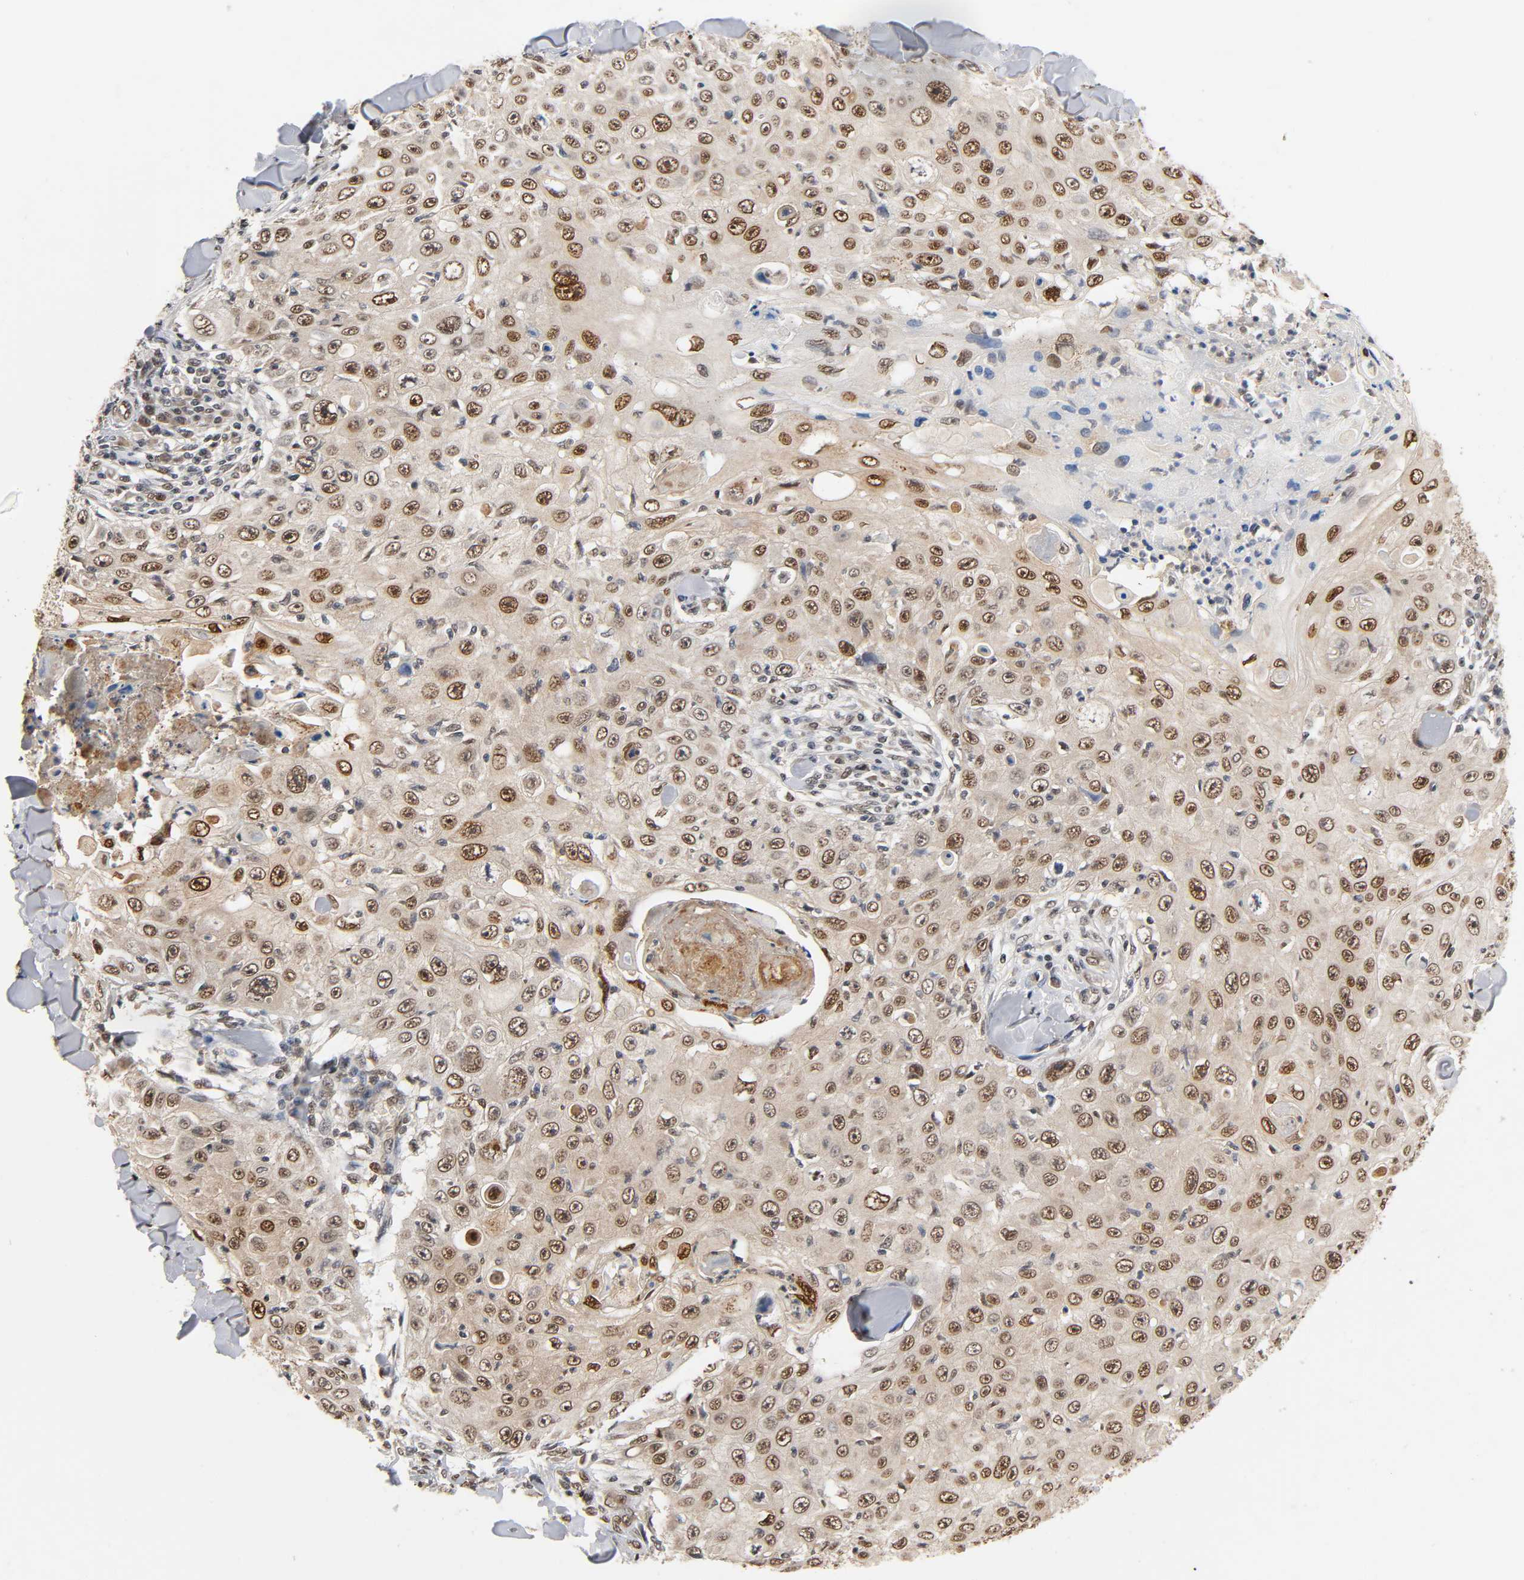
{"staining": {"intensity": "moderate", "quantity": "25%-75%", "location": "nuclear"}, "tissue": "skin cancer", "cell_type": "Tumor cells", "image_type": "cancer", "snomed": [{"axis": "morphology", "description": "Squamous cell carcinoma, NOS"}, {"axis": "topography", "description": "Skin"}], "caption": "A medium amount of moderate nuclear staining is identified in about 25%-75% of tumor cells in skin cancer (squamous cell carcinoma) tissue.", "gene": "UBC", "patient": {"sex": "male", "age": 86}}